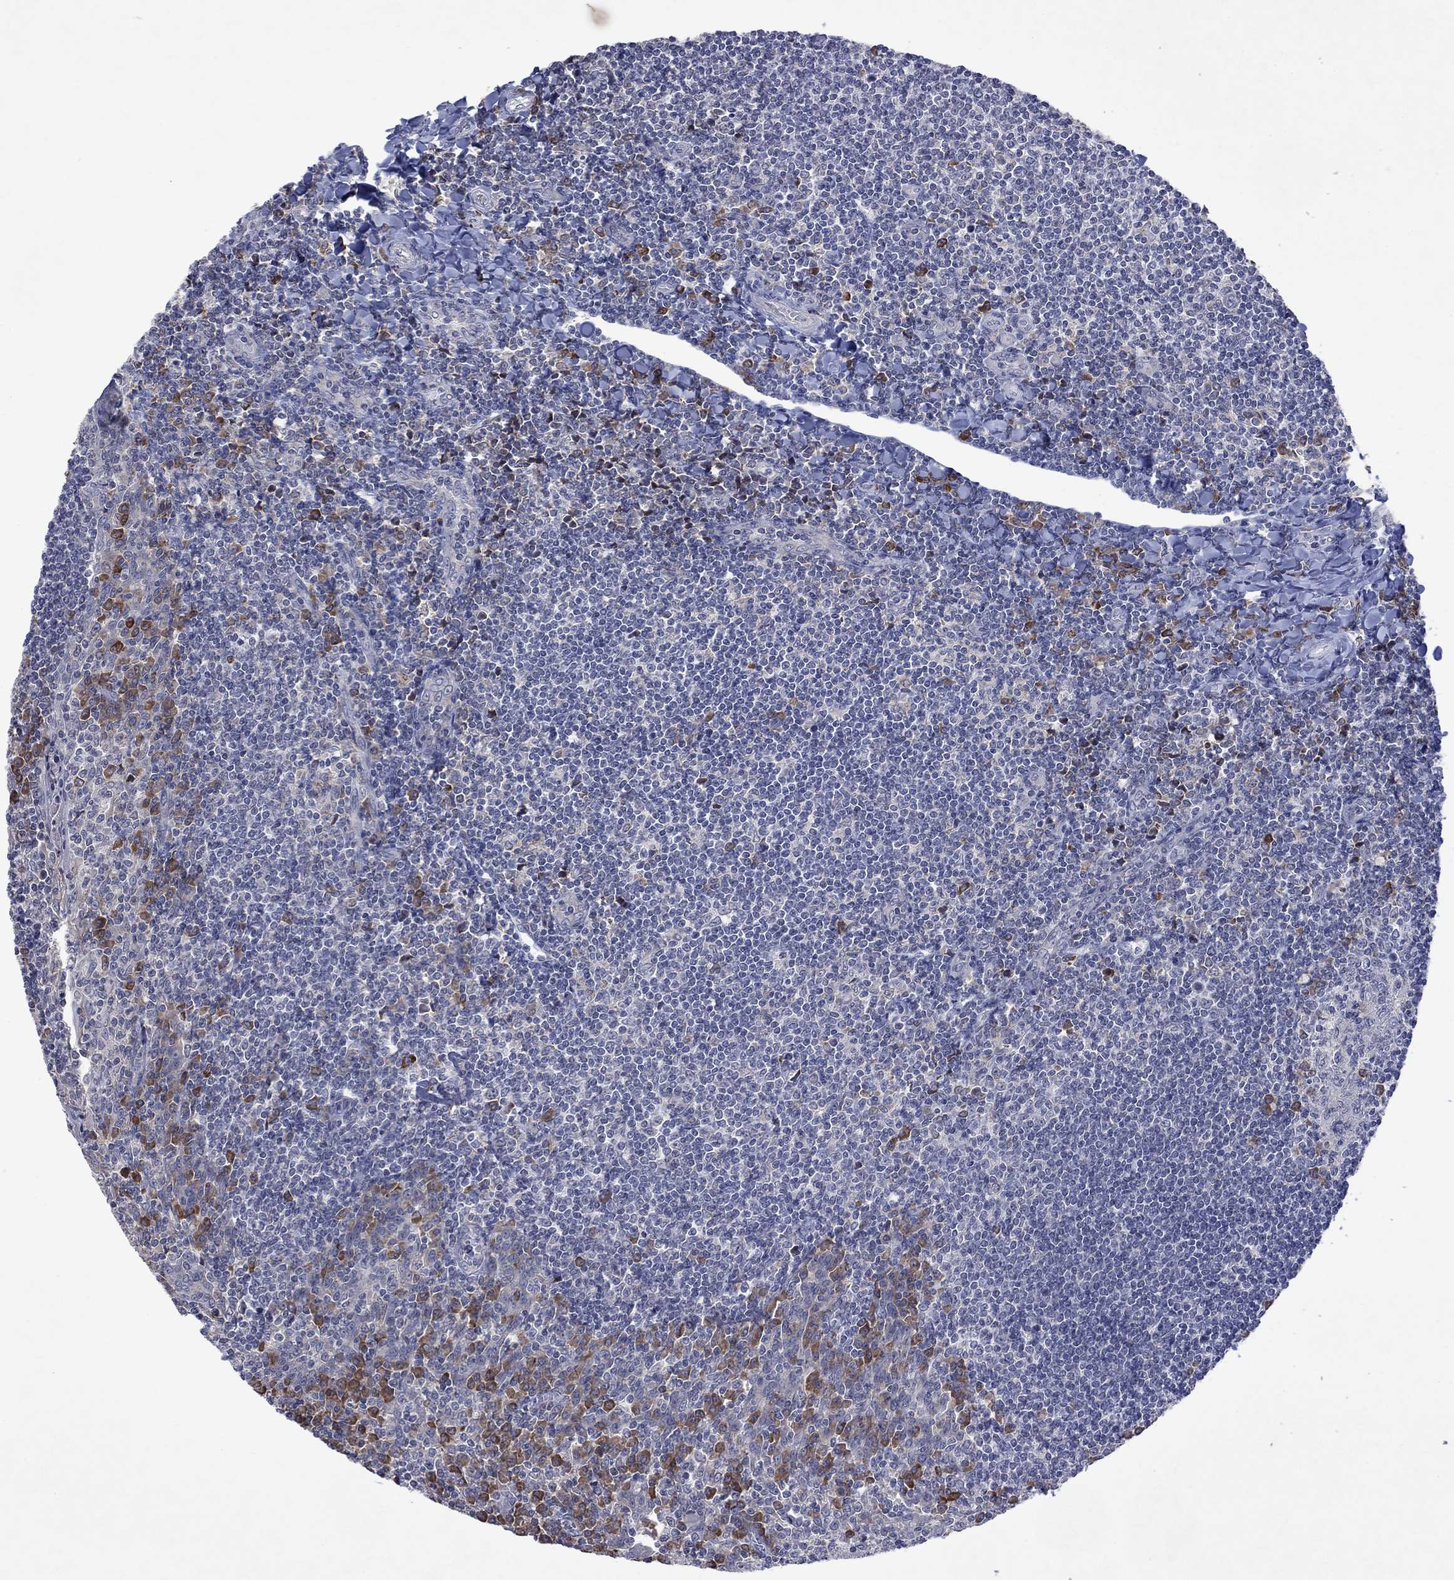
{"staining": {"intensity": "moderate", "quantity": "<25%", "location": "cytoplasmic/membranous"}, "tissue": "tonsil", "cell_type": "Germinal center cells", "image_type": "normal", "snomed": [{"axis": "morphology", "description": "Normal tissue, NOS"}, {"axis": "topography", "description": "Tonsil"}], "caption": "IHC micrograph of unremarkable tonsil stained for a protein (brown), which exhibits low levels of moderate cytoplasmic/membranous expression in about <25% of germinal center cells.", "gene": "TMEM97", "patient": {"sex": "female", "age": 12}}